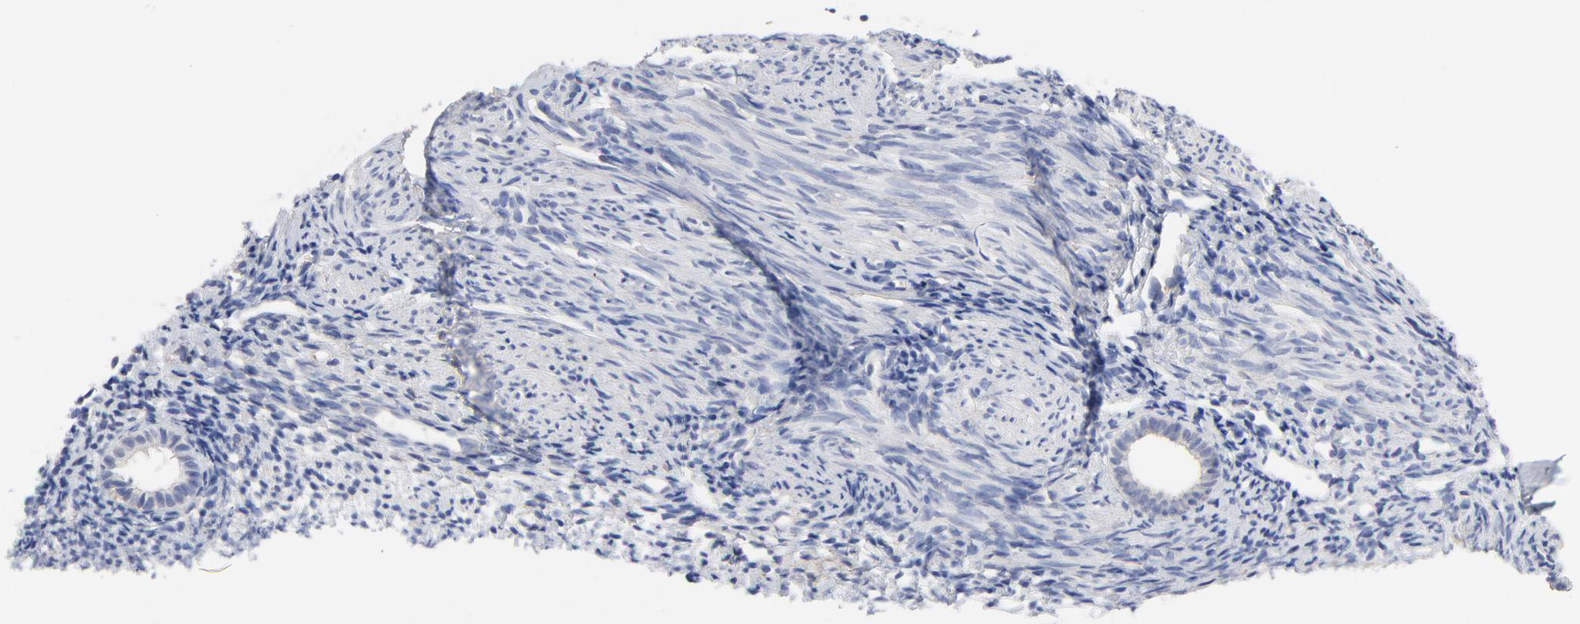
{"staining": {"intensity": "weak", "quantity": "<25%", "location": "cytoplasmic/membranous"}, "tissue": "endometrium", "cell_type": "Cells in endometrial stroma", "image_type": "normal", "snomed": [{"axis": "morphology", "description": "Normal tissue, NOS"}, {"axis": "topography", "description": "Smooth muscle"}, {"axis": "topography", "description": "Endometrium"}], "caption": "The image demonstrates no significant staining in cells in endometrial stroma of endometrium.", "gene": "CAB39L", "patient": {"sex": "female", "age": 57}}